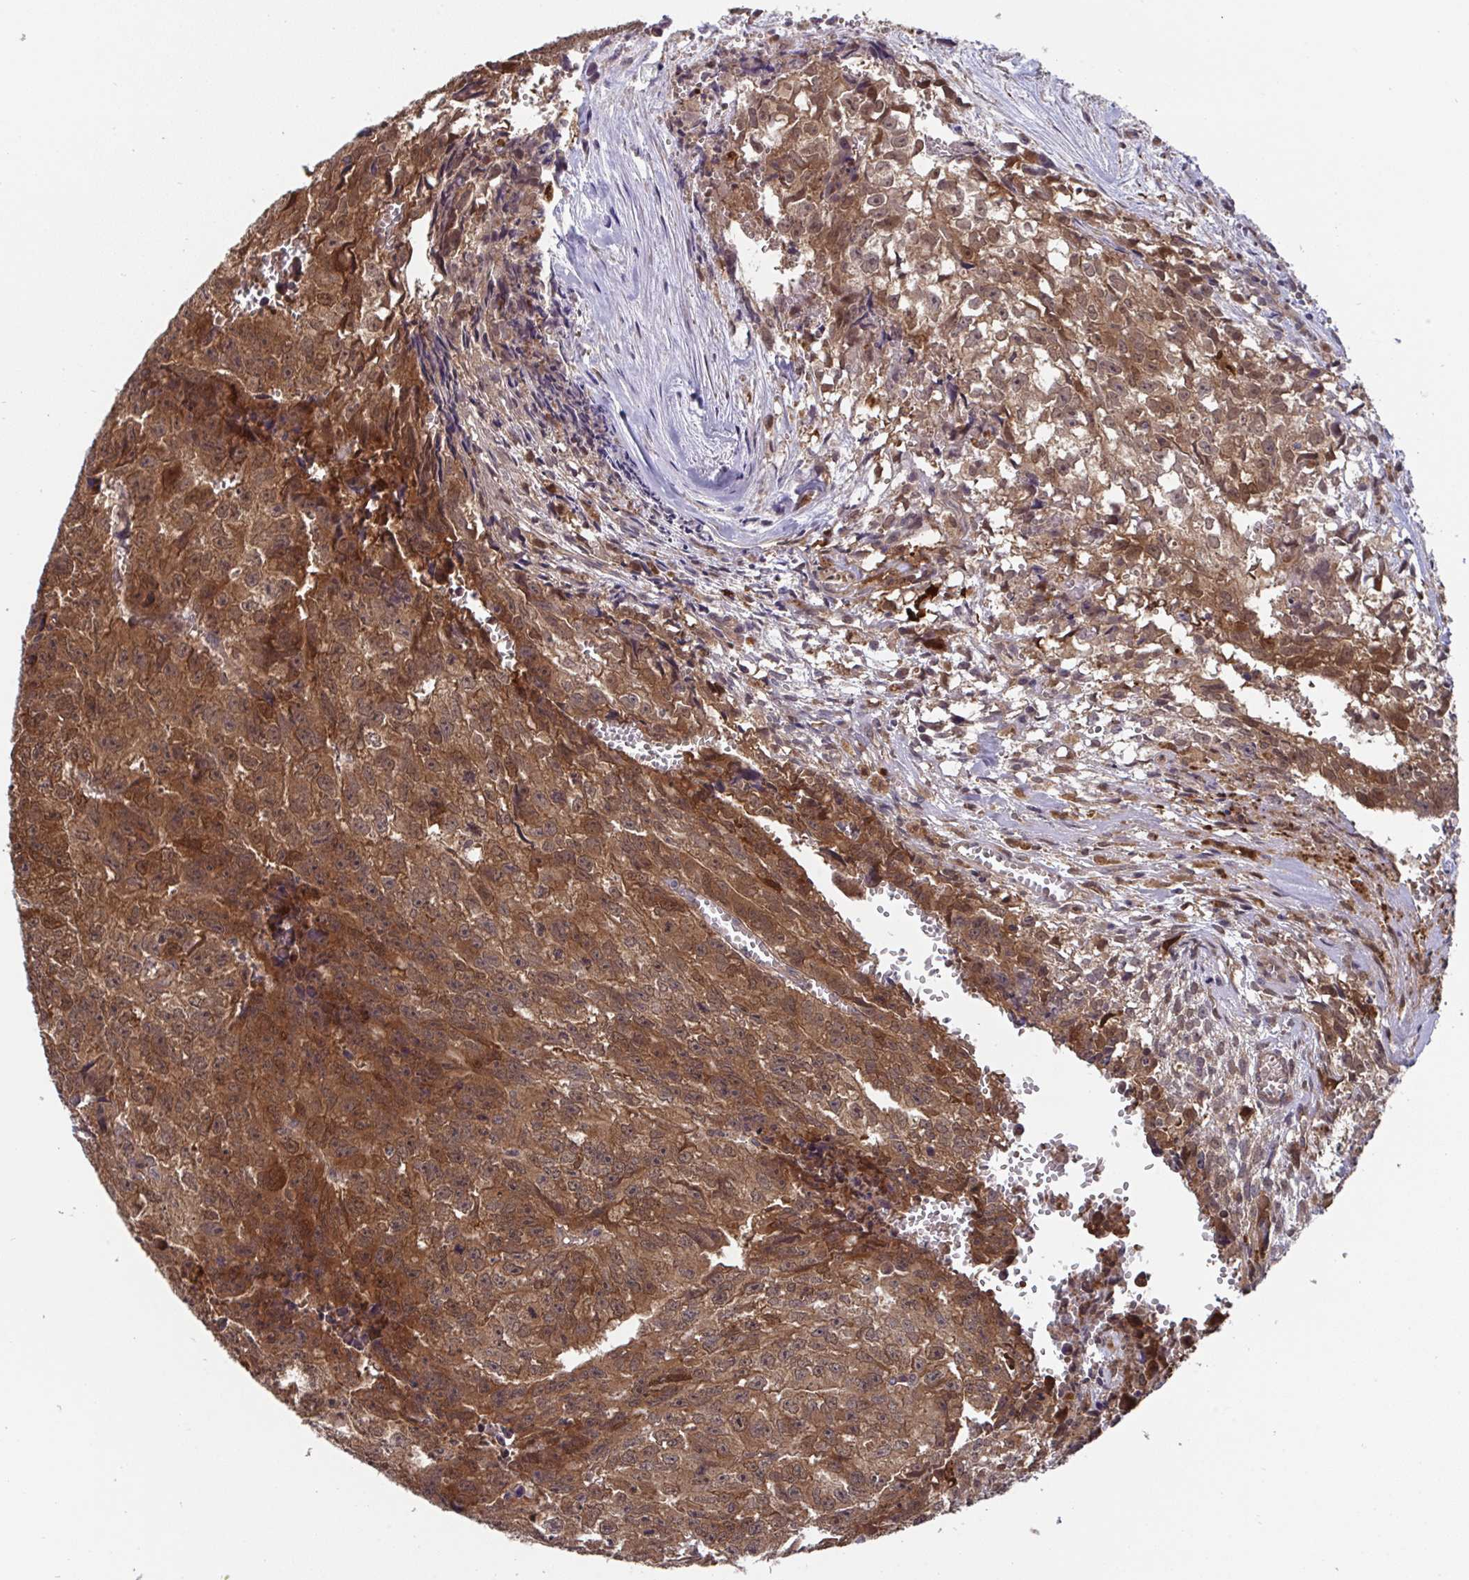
{"staining": {"intensity": "strong", "quantity": ">75%", "location": "cytoplasmic/membranous,nuclear"}, "tissue": "testis cancer", "cell_type": "Tumor cells", "image_type": "cancer", "snomed": [{"axis": "morphology", "description": "Carcinoma, Embryonal, NOS"}, {"axis": "morphology", "description": "Teratoma, malignant, NOS"}, {"axis": "topography", "description": "Testis"}], "caption": "A high amount of strong cytoplasmic/membranous and nuclear positivity is identified in approximately >75% of tumor cells in testis embryonal carcinoma tissue.", "gene": "TIGAR", "patient": {"sex": "male", "age": 24}}